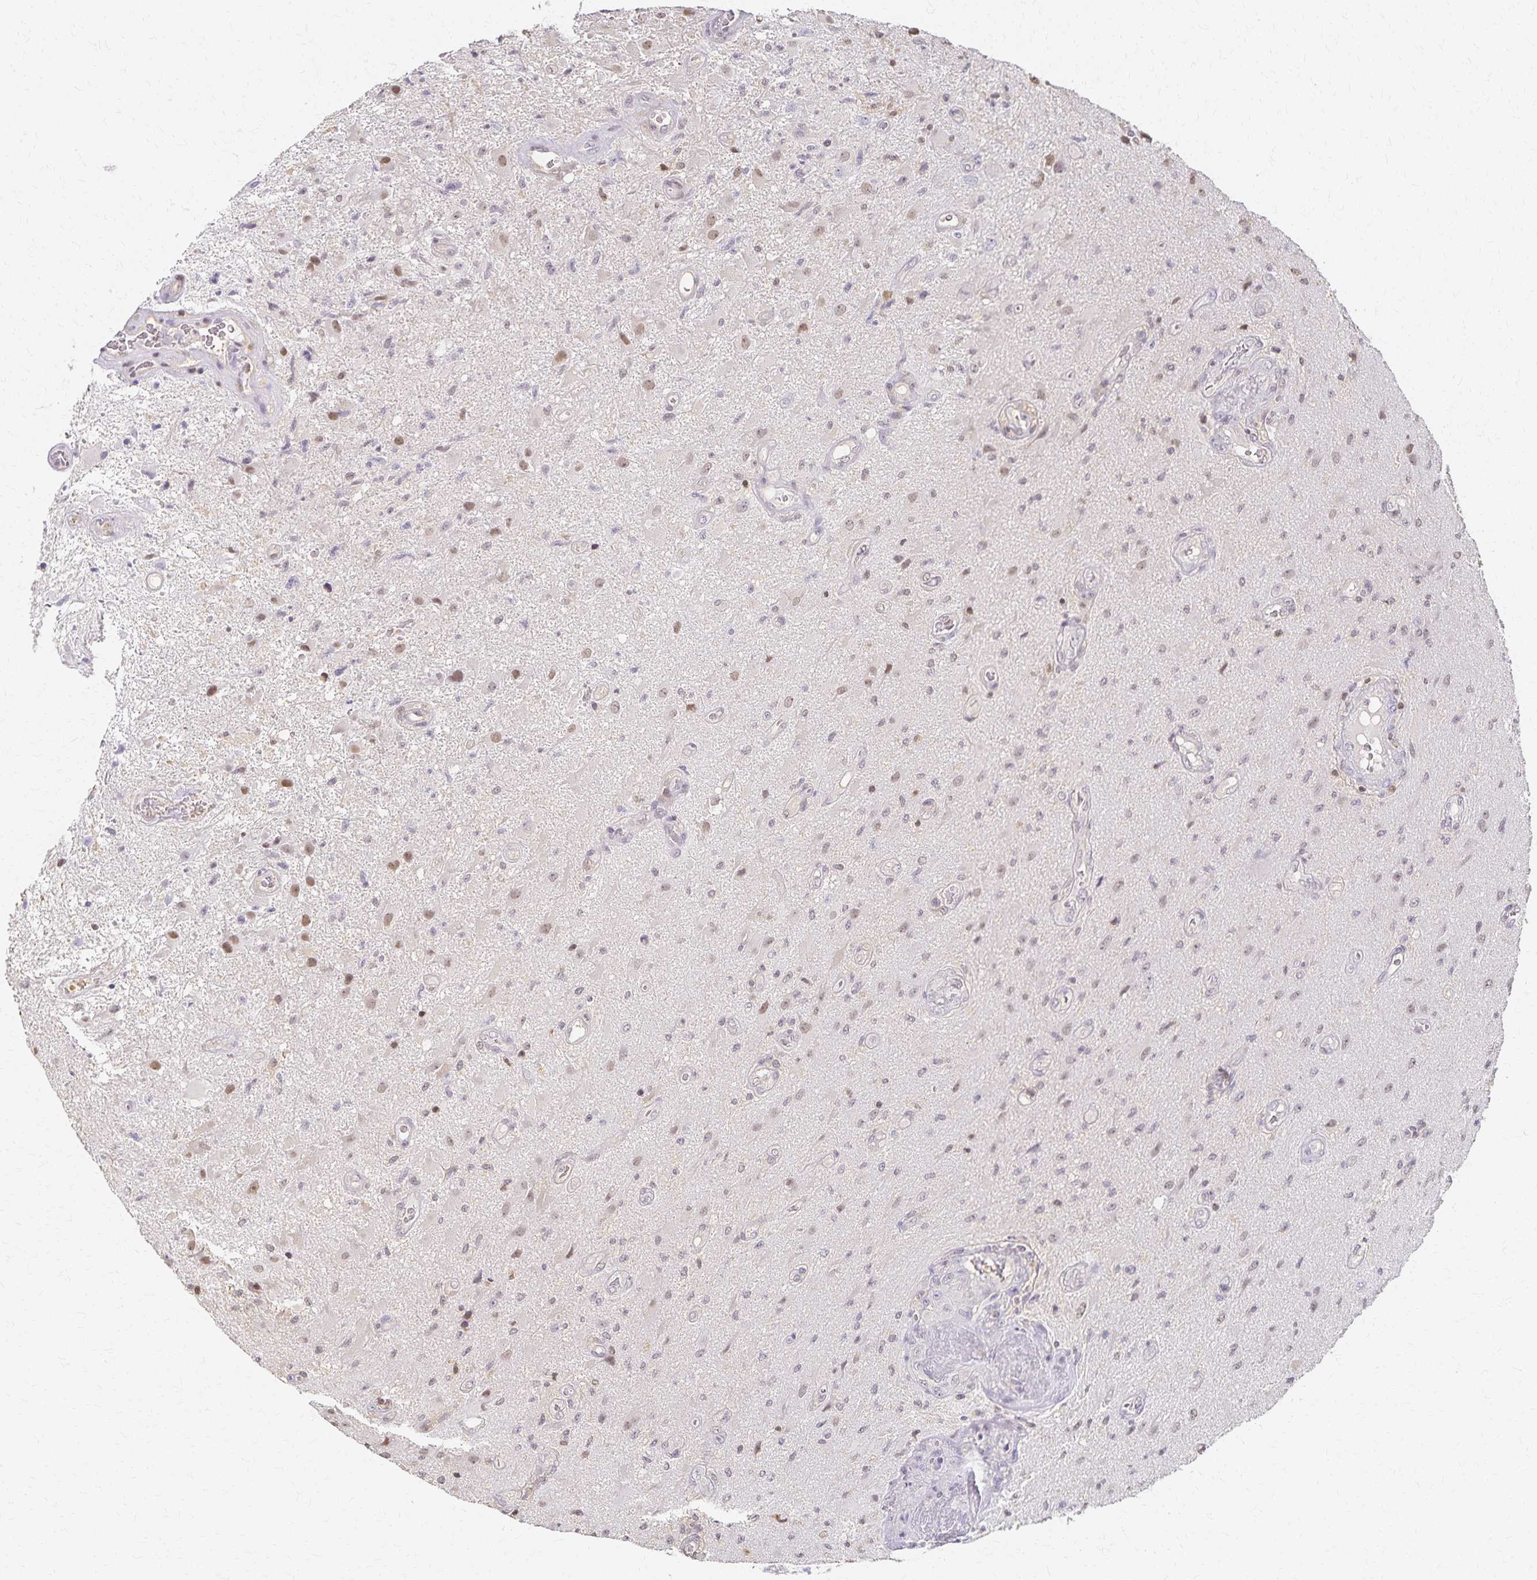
{"staining": {"intensity": "moderate", "quantity": "<25%", "location": "nuclear"}, "tissue": "glioma", "cell_type": "Tumor cells", "image_type": "cancer", "snomed": [{"axis": "morphology", "description": "Glioma, malignant, High grade"}, {"axis": "topography", "description": "Brain"}], "caption": "Malignant glioma (high-grade) tissue exhibits moderate nuclear positivity in about <25% of tumor cells", "gene": "AZGP1", "patient": {"sex": "male", "age": 67}}